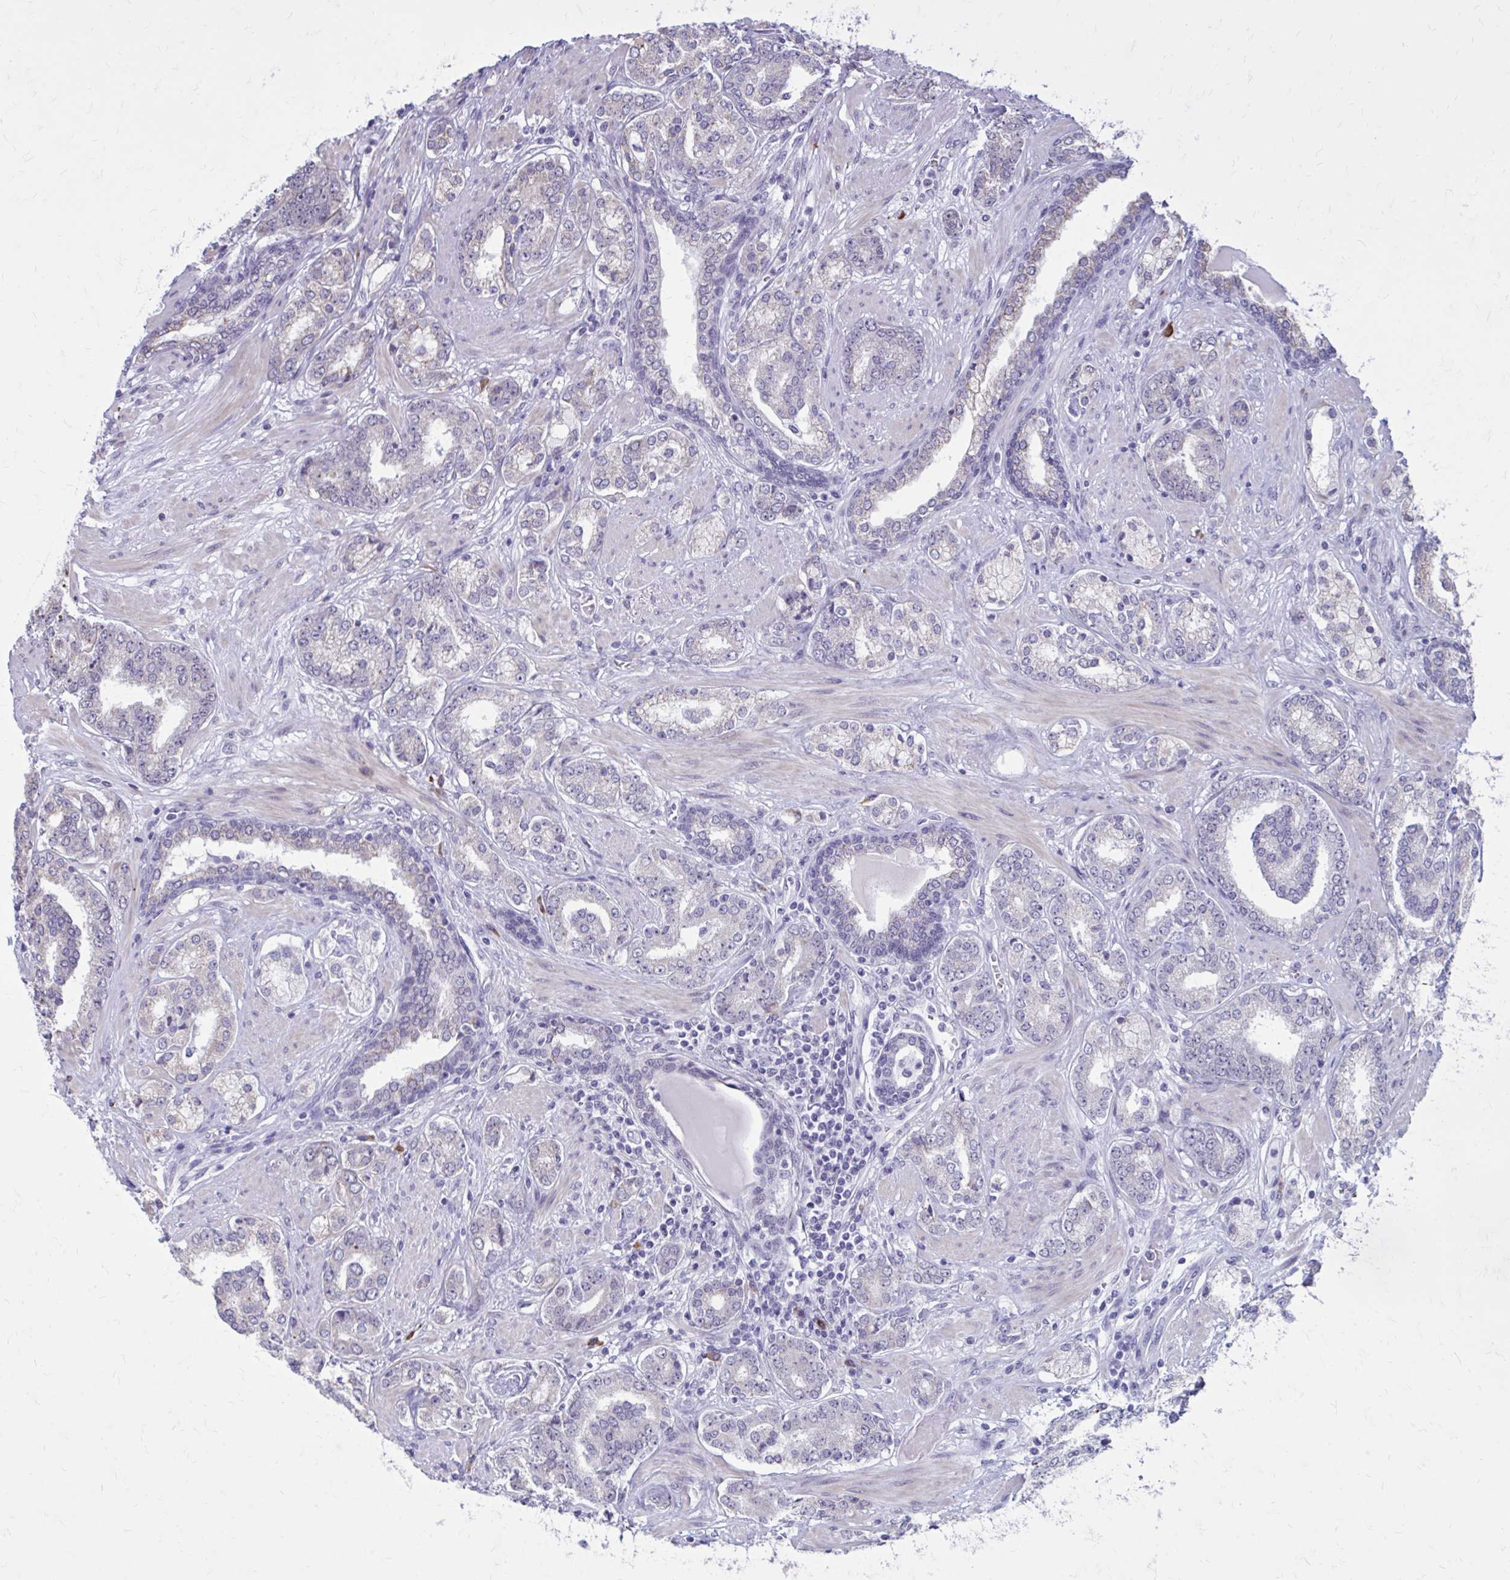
{"staining": {"intensity": "negative", "quantity": "none", "location": "none"}, "tissue": "prostate cancer", "cell_type": "Tumor cells", "image_type": "cancer", "snomed": [{"axis": "morphology", "description": "Adenocarcinoma, High grade"}, {"axis": "topography", "description": "Prostate"}], "caption": "Prostate cancer (adenocarcinoma (high-grade)) was stained to show a protein in brown. There is no significant positivity in tumor cells. The staining is performed using DAB brown chromogen with nuclei counter-stained in using hematoxylin.", "gene": "PROSER1", "patient": {"sex": "male", "age": 62}}